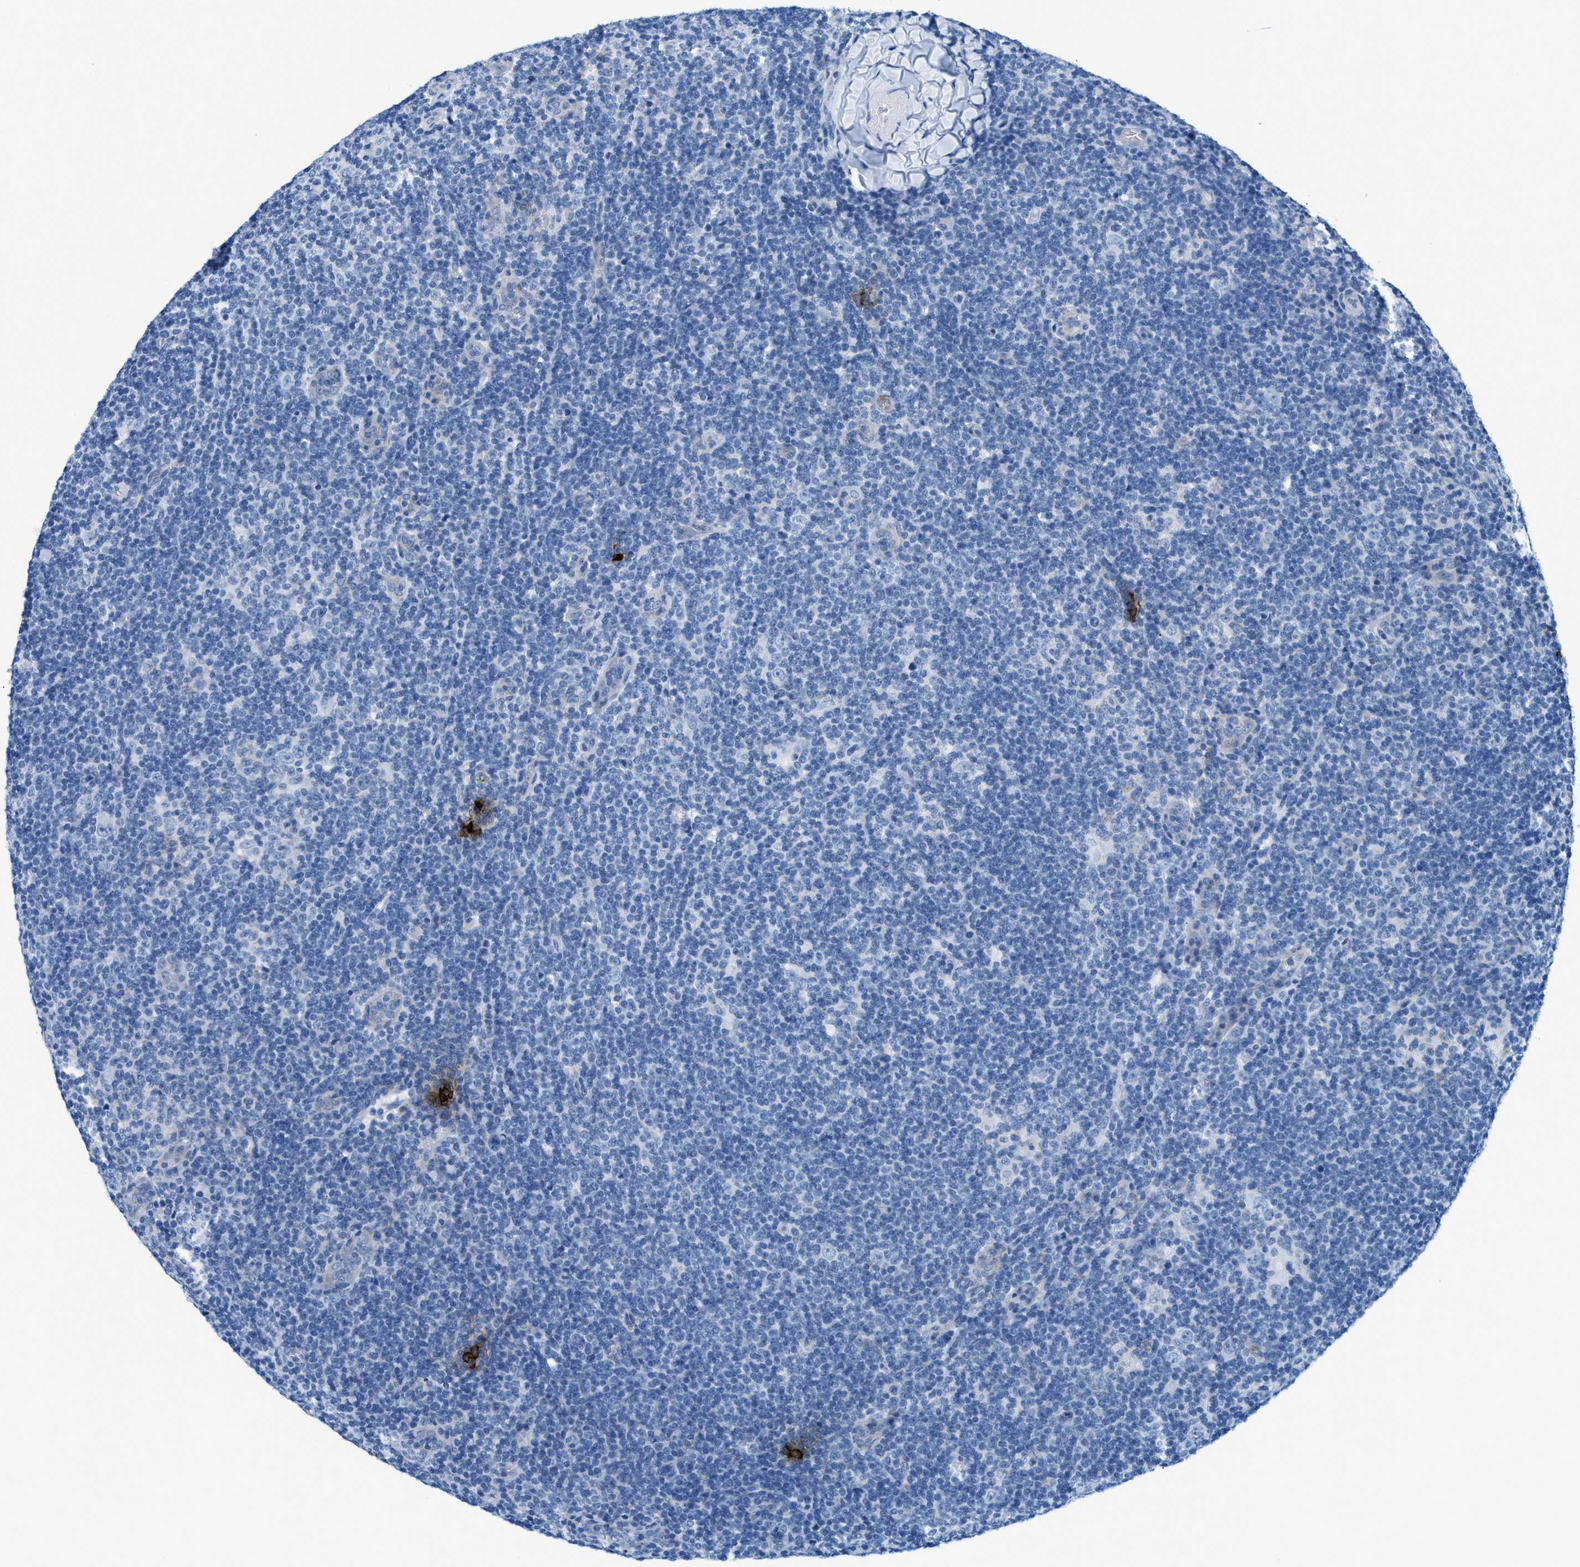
{"staining": {"intensity": "negative", "quantity": "none", "location": "none"}, "tissue": "lymphoma", "cell_type": "Tumor cells", "image_type": "cancer", "snomed": [{"axis": "morphology", "description": "Hodgkin's disease, NOS"}, {"axis": "topography", "description": "Lymph node"}], "caption": "Human lymphoma stained for a protein using immunohistochemistry reveals no expression in tumor cells.", "gene": "TPSAB1", "patient": {"sex": "female", "age": 57}}